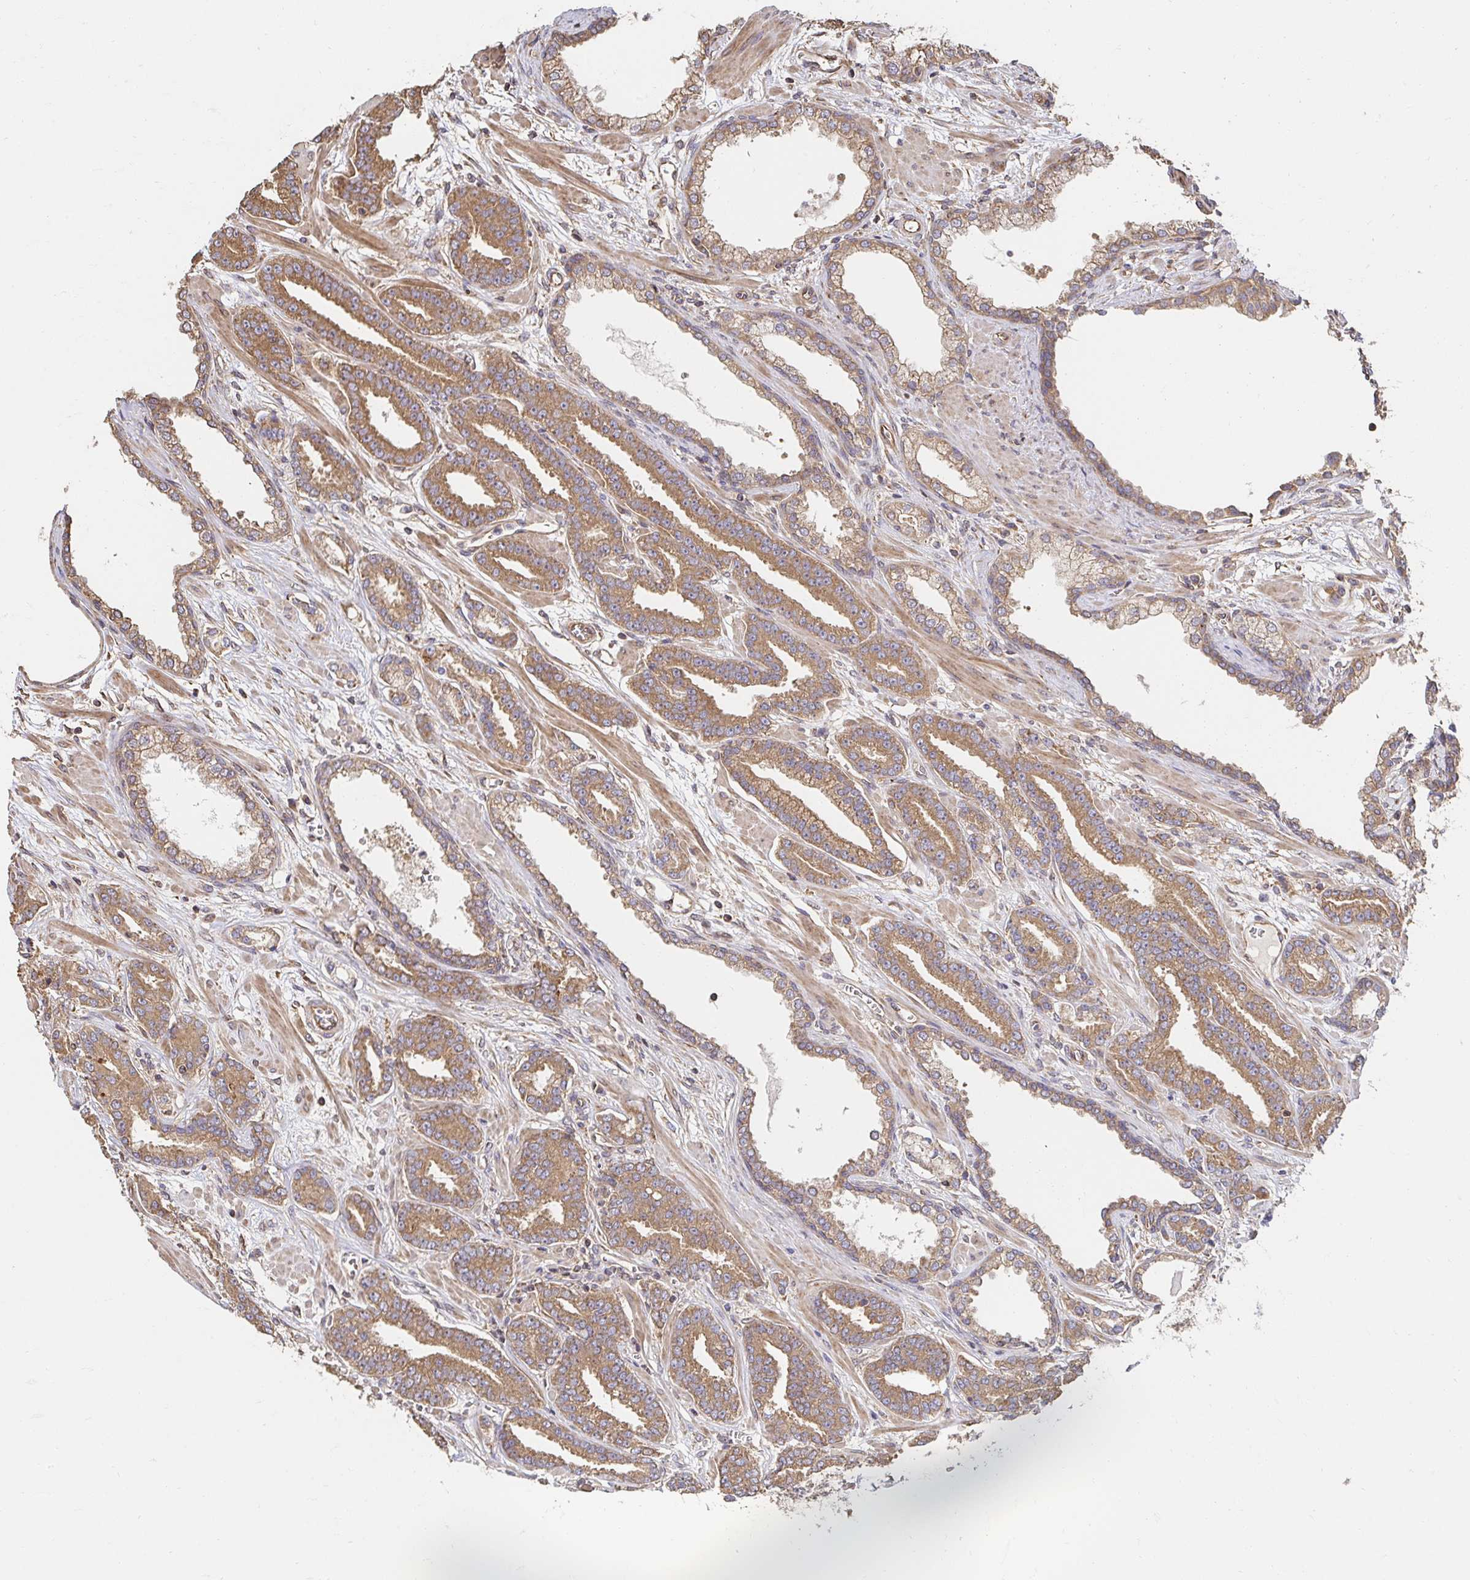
{"staining": {"intensity": "moderate", "quantity": ">75%", "location": "cytoplasmic/membranous"}, "tissue": "prostate cancer", "cell_type": "Tumor cells", "image_type": "cancer", "snomed": [{"axis": "morphology", "description": "Adenocarcinoma, High grade"}, {"axis": "topography", "description": "Prostate"}], "caption": "A photomicrograph of prostate cancer (high-grade adenocarcinoma) stained for a protein displays moderate cytoplasmic/membranous brown staining in tumor cells.", "gene": "APBB1", "patient": {"sex": "male", "age": 60}}